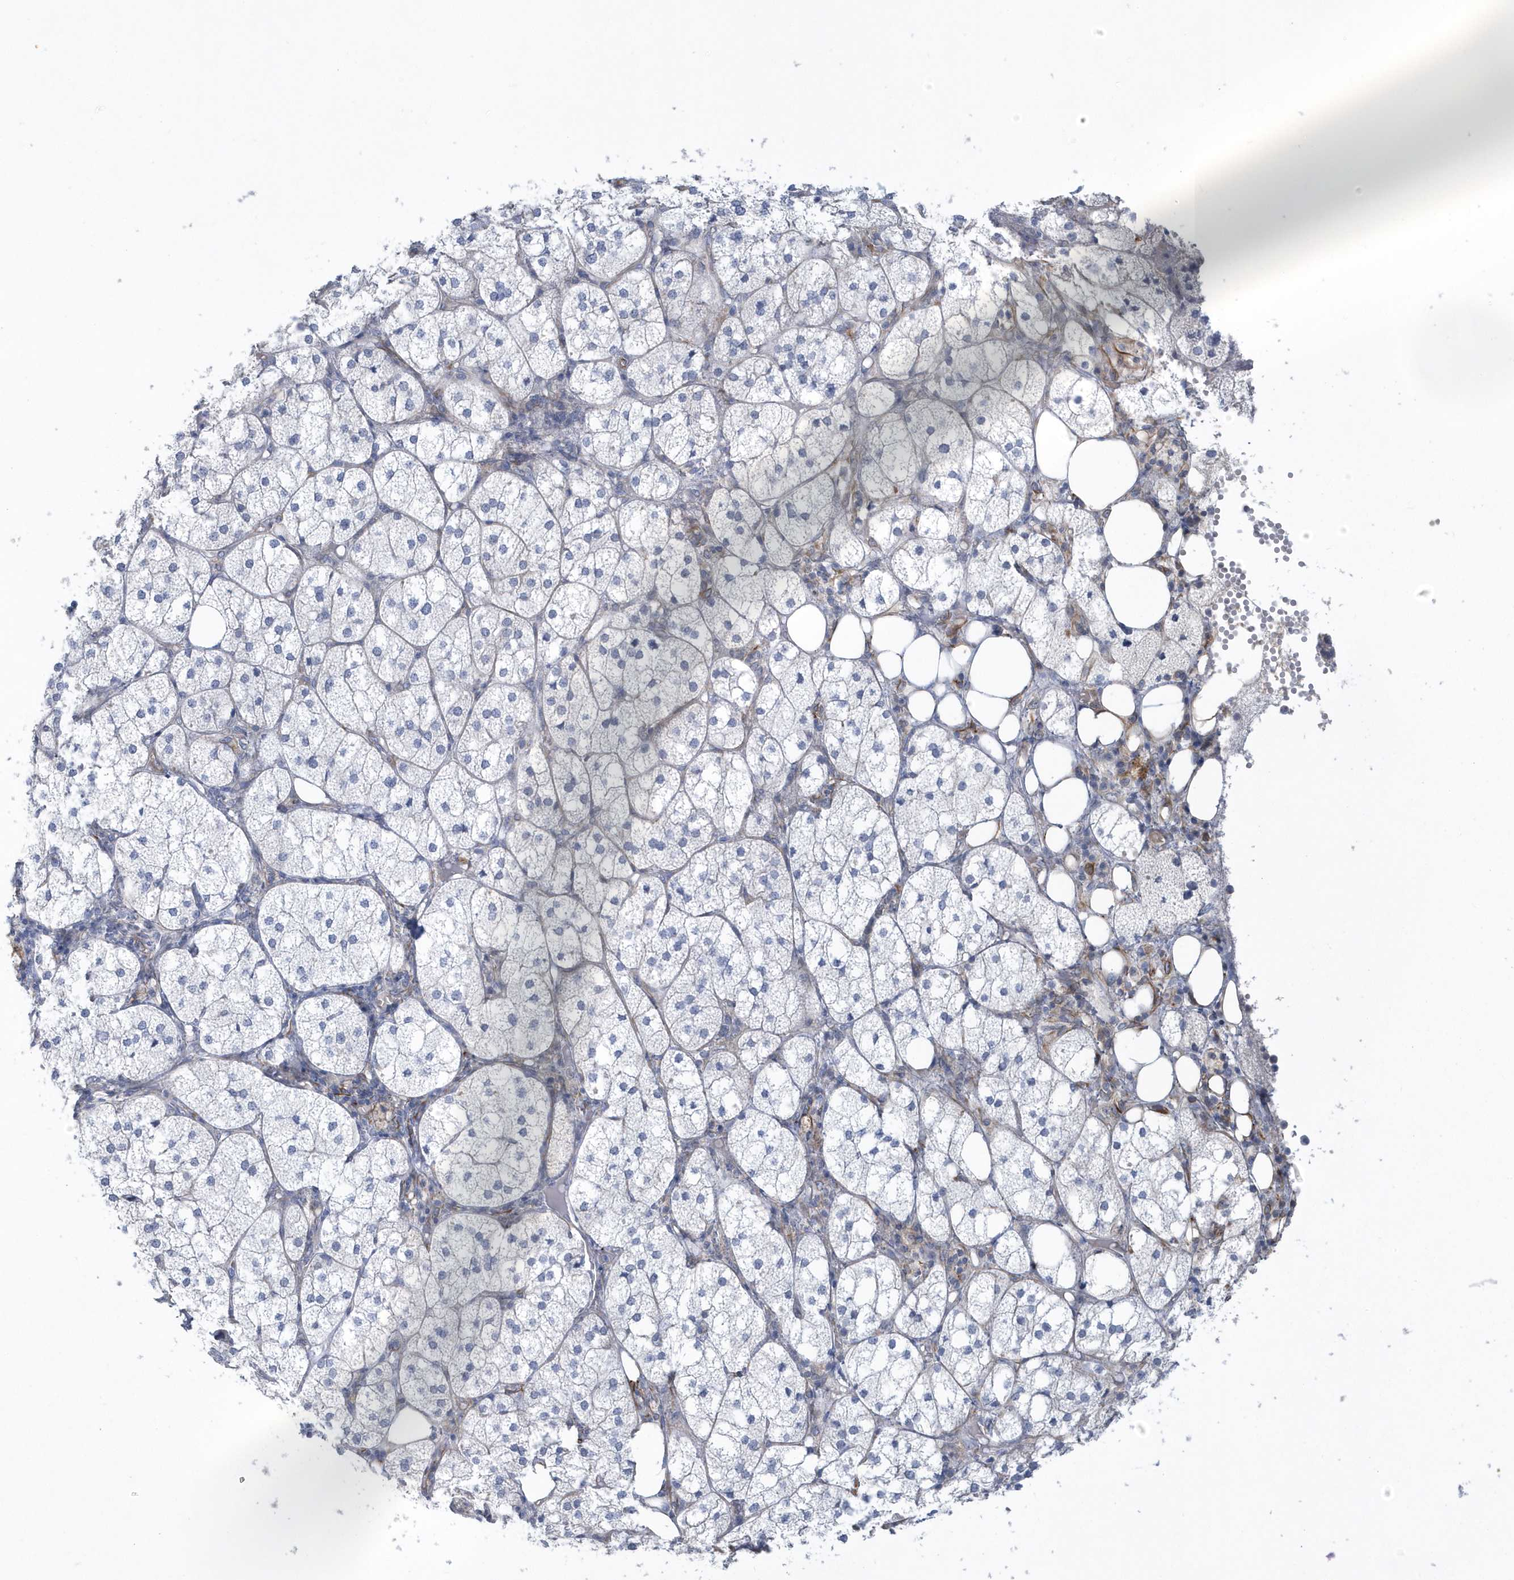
{"staining": {"intensity": "negative", "quantity": "none", "location": "none"}, "tissue": "adrenal gland", "cell_type": "Glandular cells", "image_type": "normal", "snomed": [{"axis": "morphology", "description": "Normal tissue, NOS"}, {"axis": "topography", "description": "Adrenal gland"}], "caption": "DAB immunohistochemical staining of unremarkable adrenal gland demonstrates no significant expression in glandular cells. (Stains: DAB IHC with hematoxylin counter stain, Microscopy: brightfield microscopy at high magnification).", "gene": "RAB17", "patient": {"sex": "female", "age": 61}}